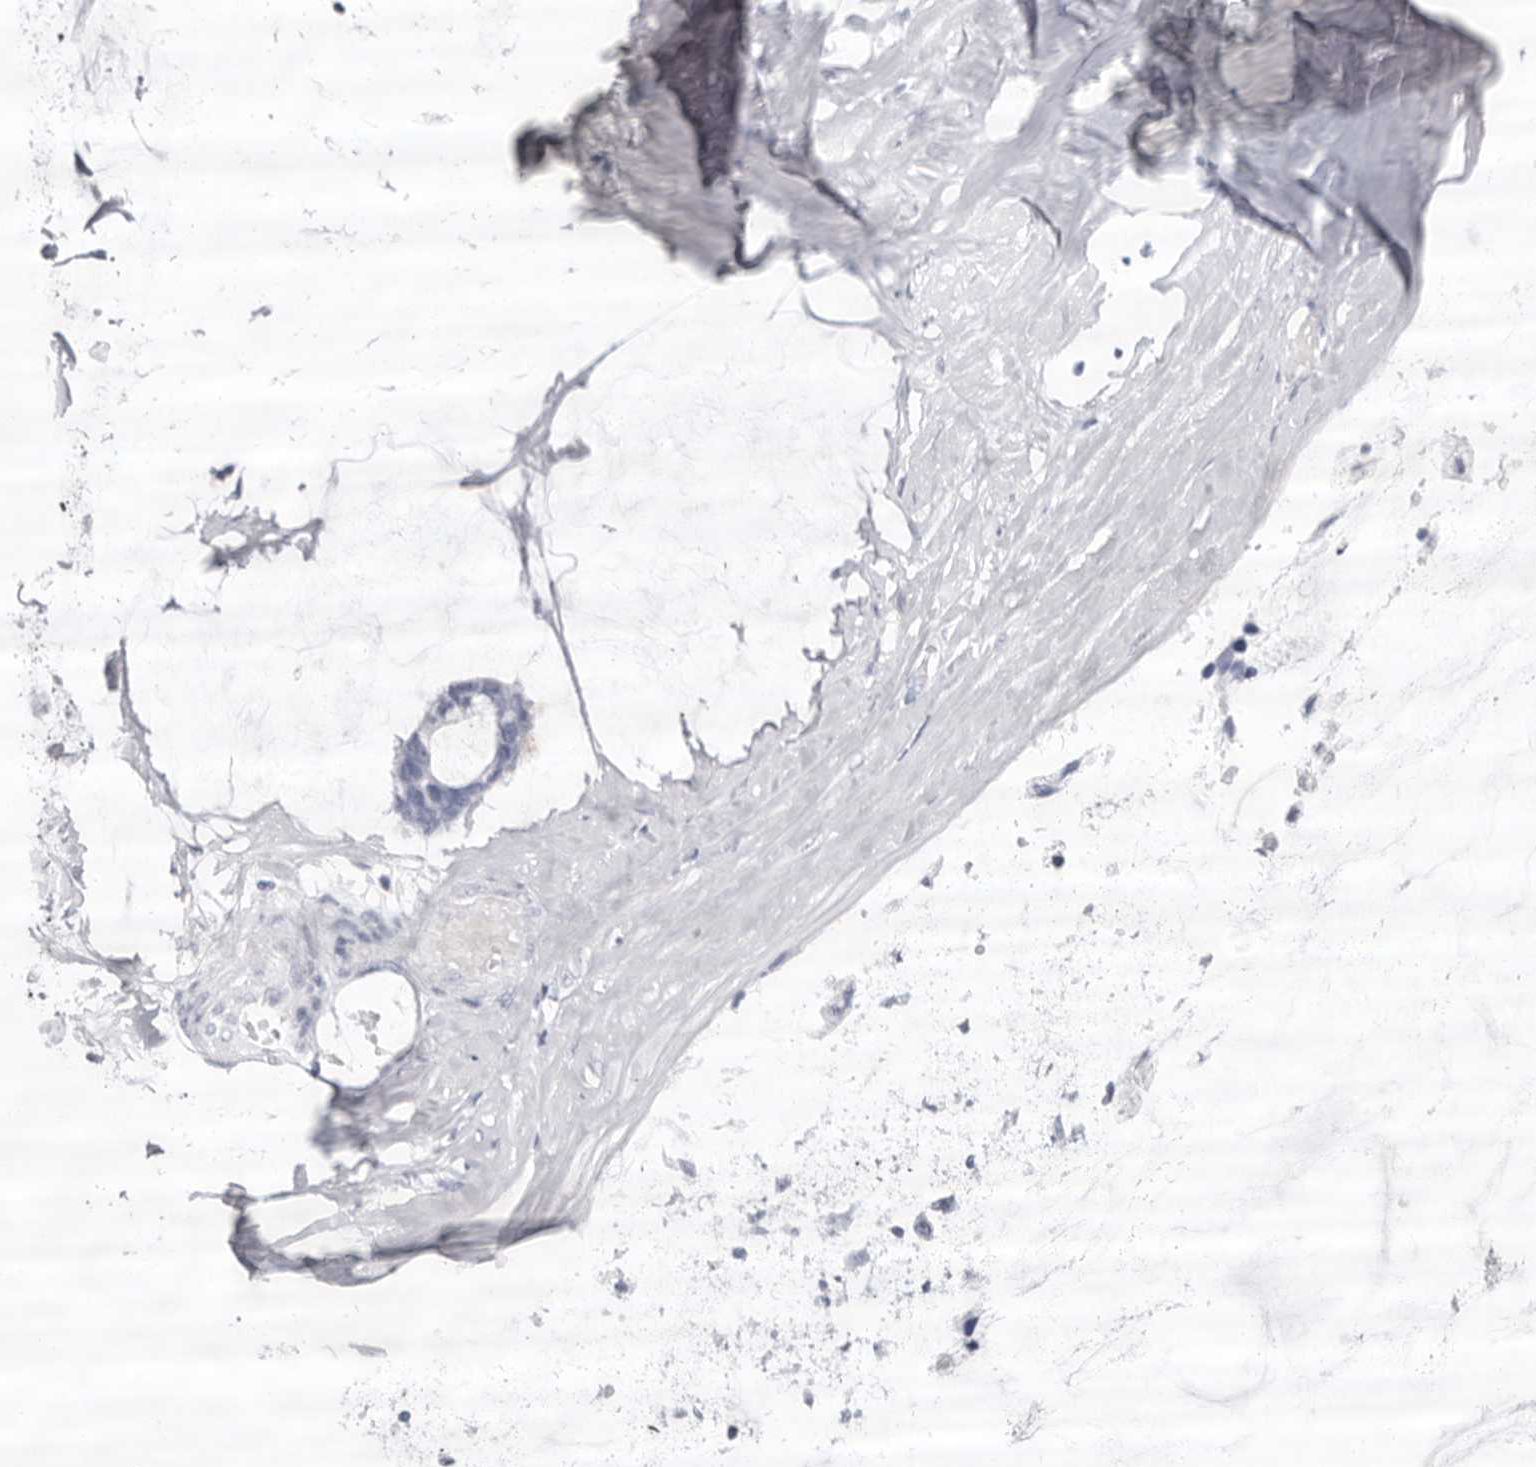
{"staining": {"intensity": "negative", "quantity": "none", "location": "none"}, "tissue": "ovarian cancer", "cell_type": "Tumor cells", "image_type": "cancer", "snomed": [{"axis": "morphology", "description": "Cystadenocarcinoma, mucinous, NOS"}, {"axis": "topography", "description": "Ovary"}], "caption": "The image displays no significant staining in tumor cells of mucinous cystadenocarcinoma (ovarian). (Immunohistochemistry, brightfield microscopy, high magnification).", "gene": "LPO", "patient": {"sex": "female", "age": 39}}